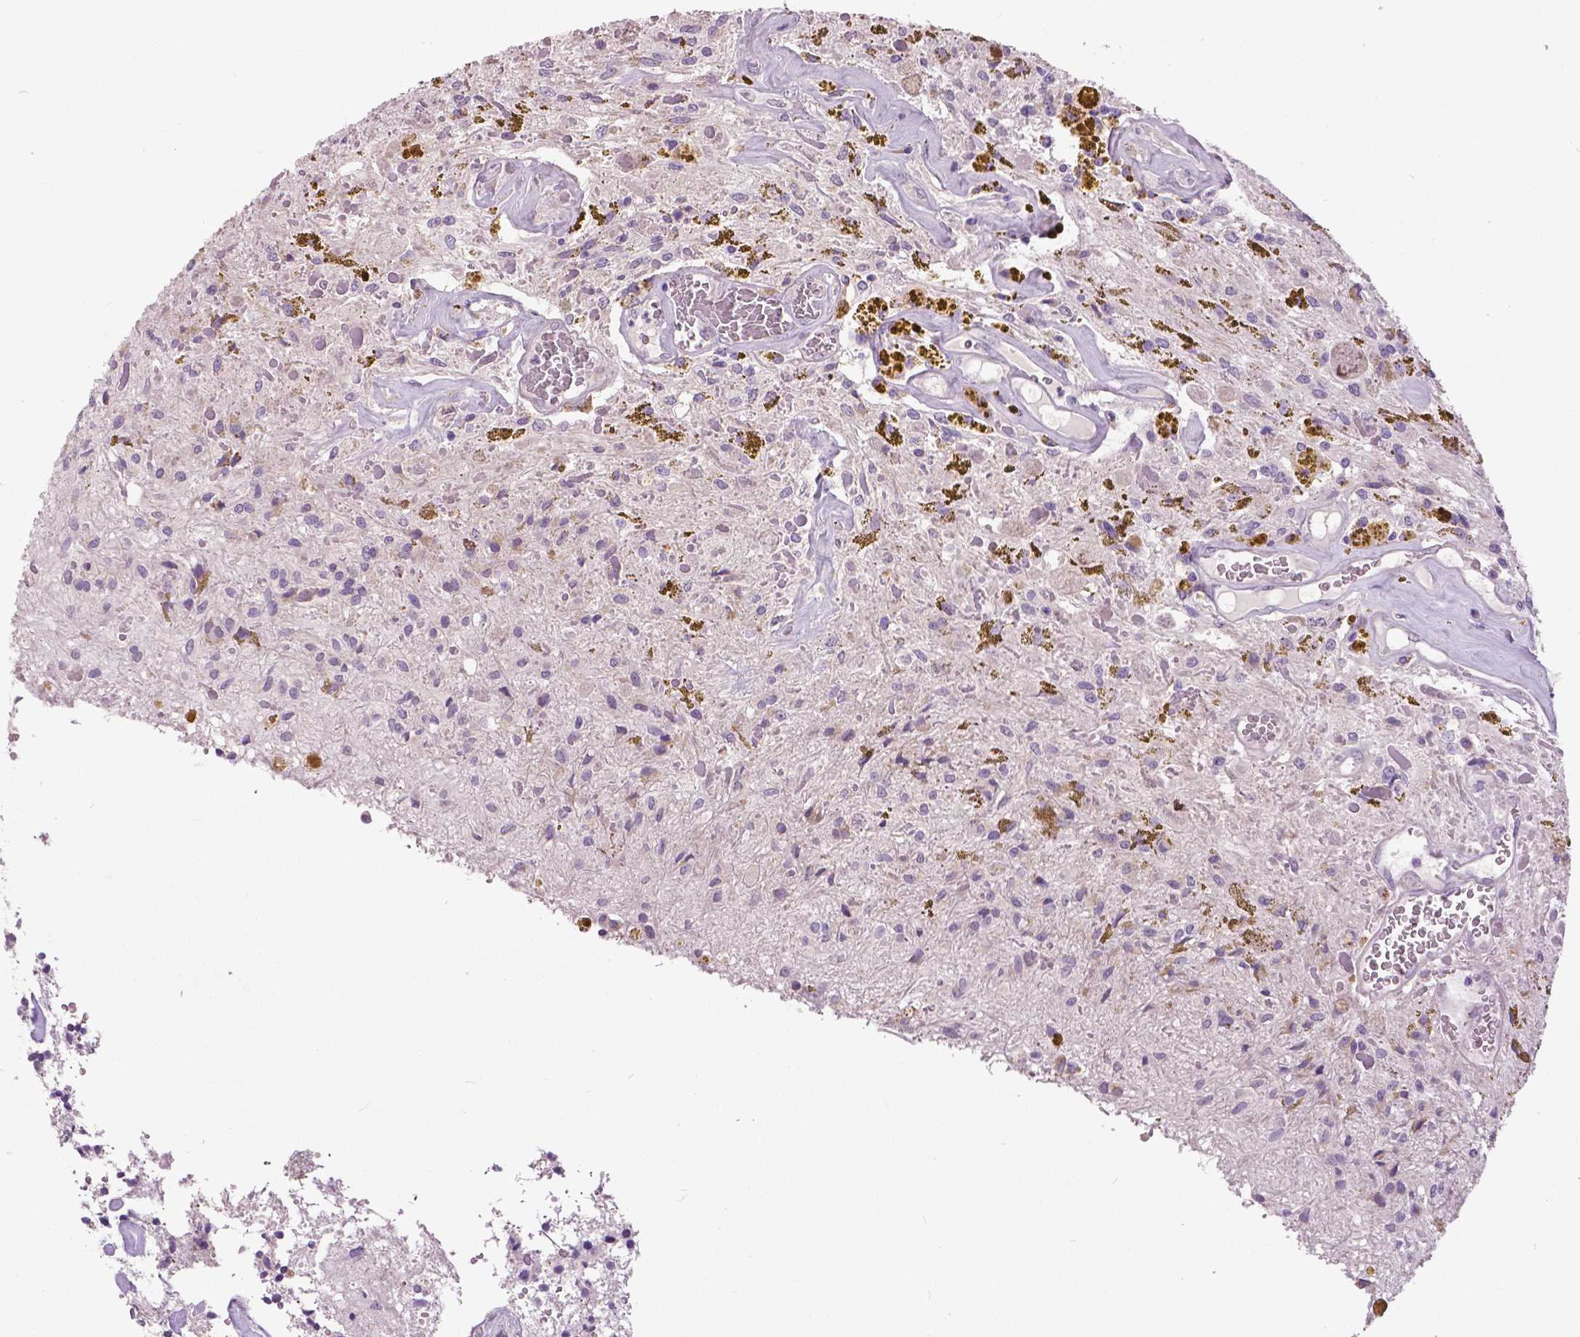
{"staining": {"intensity": "negative", "quantity": "none", "location": "none"}, "tissue": "glioma", "cell_type": "Tumor cells", "image_type": "cancer", "snomed": [{"axis": "morphology", "description": "Glioma, malignant, Low grade"}, {"axis": "topography", "description": "Cerebellum"}], "caption": "IHC image of neoplastic tissue: human malignant glioma (low-grade) stained with DAB demonstrates no significant protein positivity in tumor cells.", "gene": "FOXA1", "patient": {"sex": "female", "age": 14}}